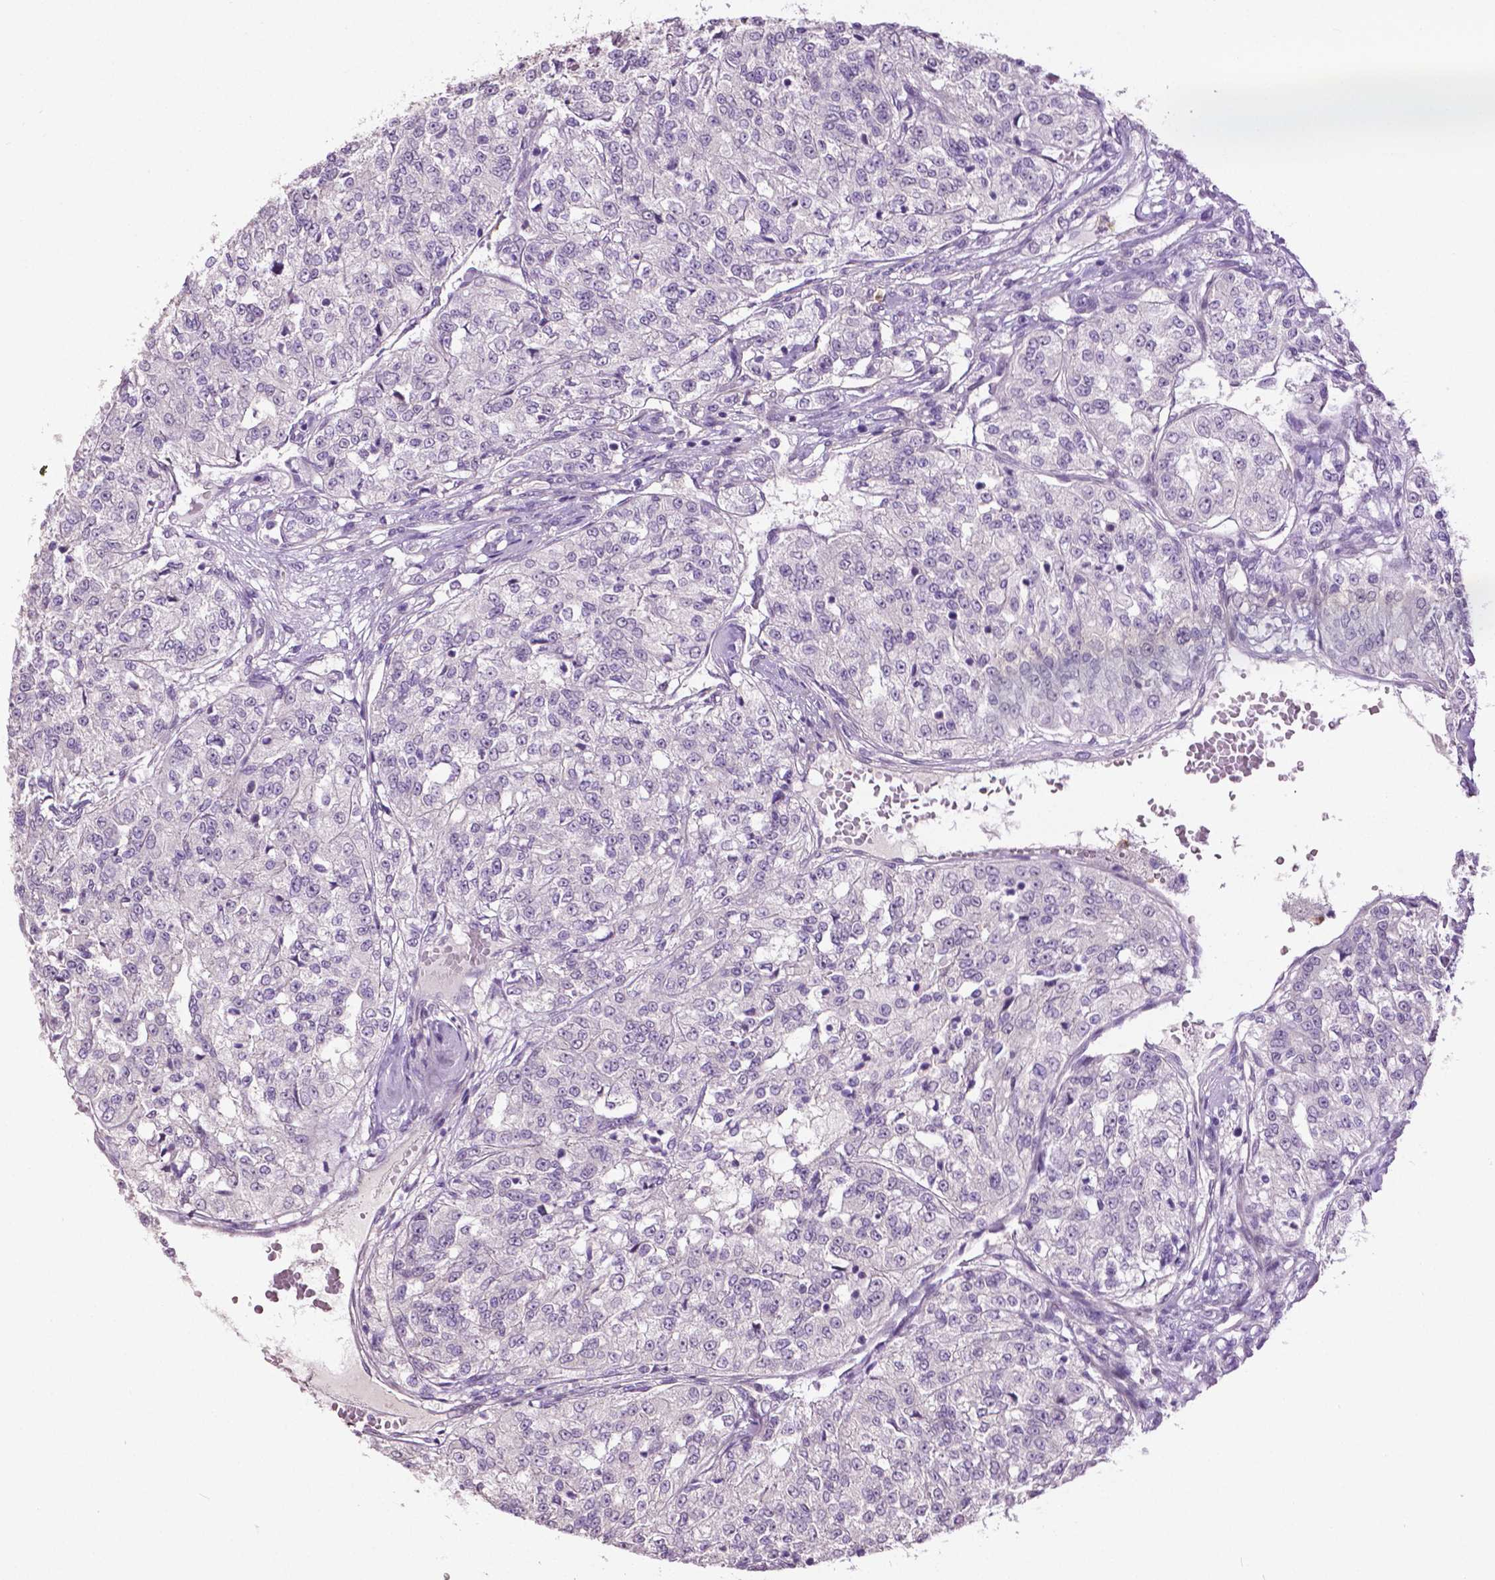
{"staining": {"intensity": "negative", "quantity": "none", "location": "none"}, "tissue": "renal cancer", "cell_type": "Tumor cells", "image_type": "cancer", "snomed": [{"axis": "morphology", "description": "Adenocarcinoma, NOS"}, {"axis": "topography", "description": "Kidney"}], "caption": "This is an immunohistochemistry histopathology image of renal cancer (adenocarcinoma). There is no positivity in tumor cells.", "gene": "PTPN5", "patient": {"sex": "female", "age": 63}}